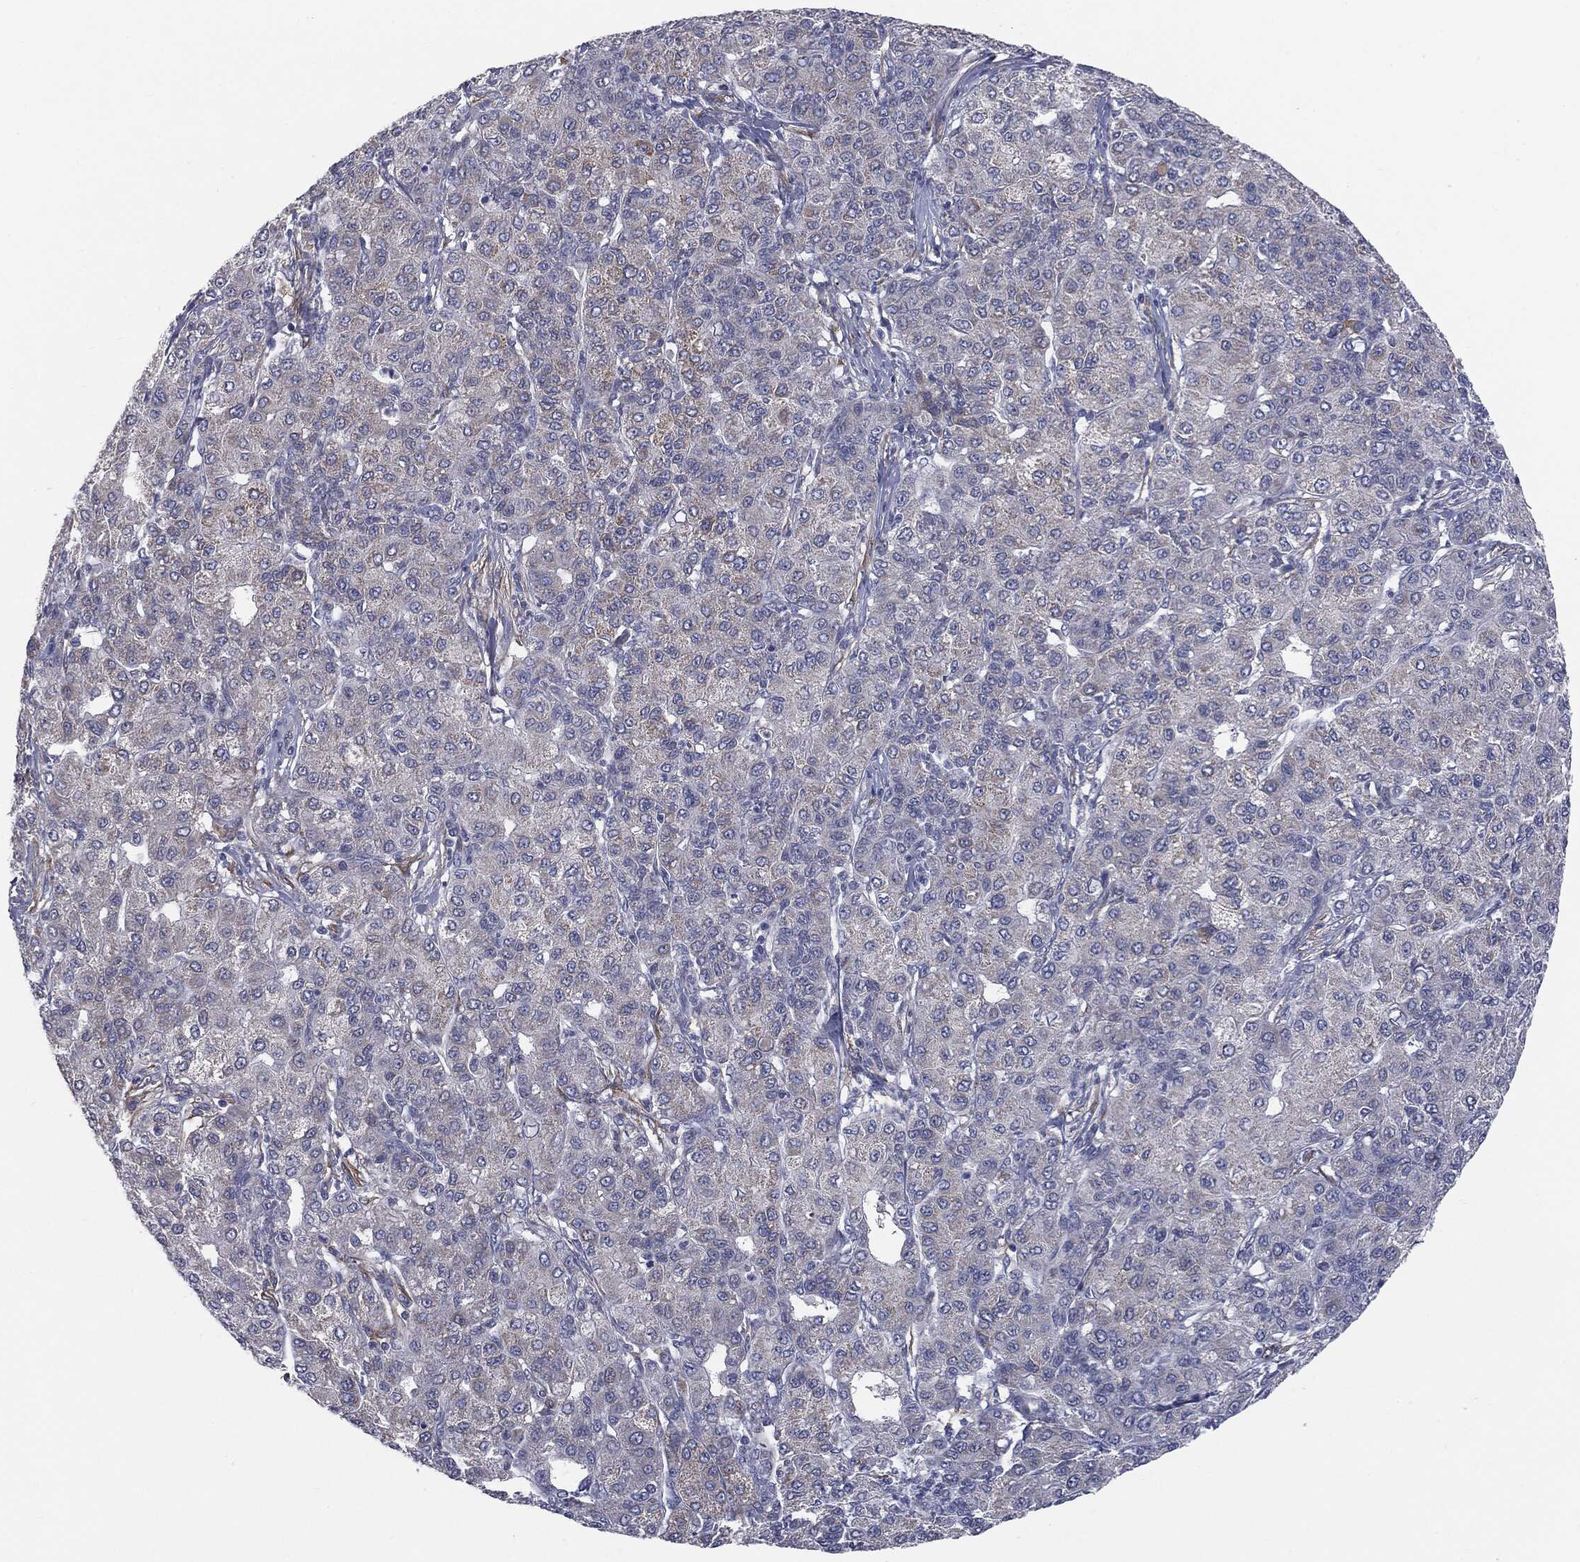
{"staining": {"intensity": "negative", "quantity": "none", "location": "none"}, "tissue": "liver cancer", "cell_type": "Tumor cells", "image_type": "cancer", "snomed": [{"axis": "morphology", "description": "Carcinoma, Hepatocellular, NOS"}, {"axis": "topography", "description": "Liver"}], "caption": "A high-resolution image shows immunohistochemistry (IHC) staining of hepatocellular carcinoma (liver), which demonstrates no significant staining in tumor cells.", "gene": "KRT5", "patient": {"sex": "male", "age": 65}}